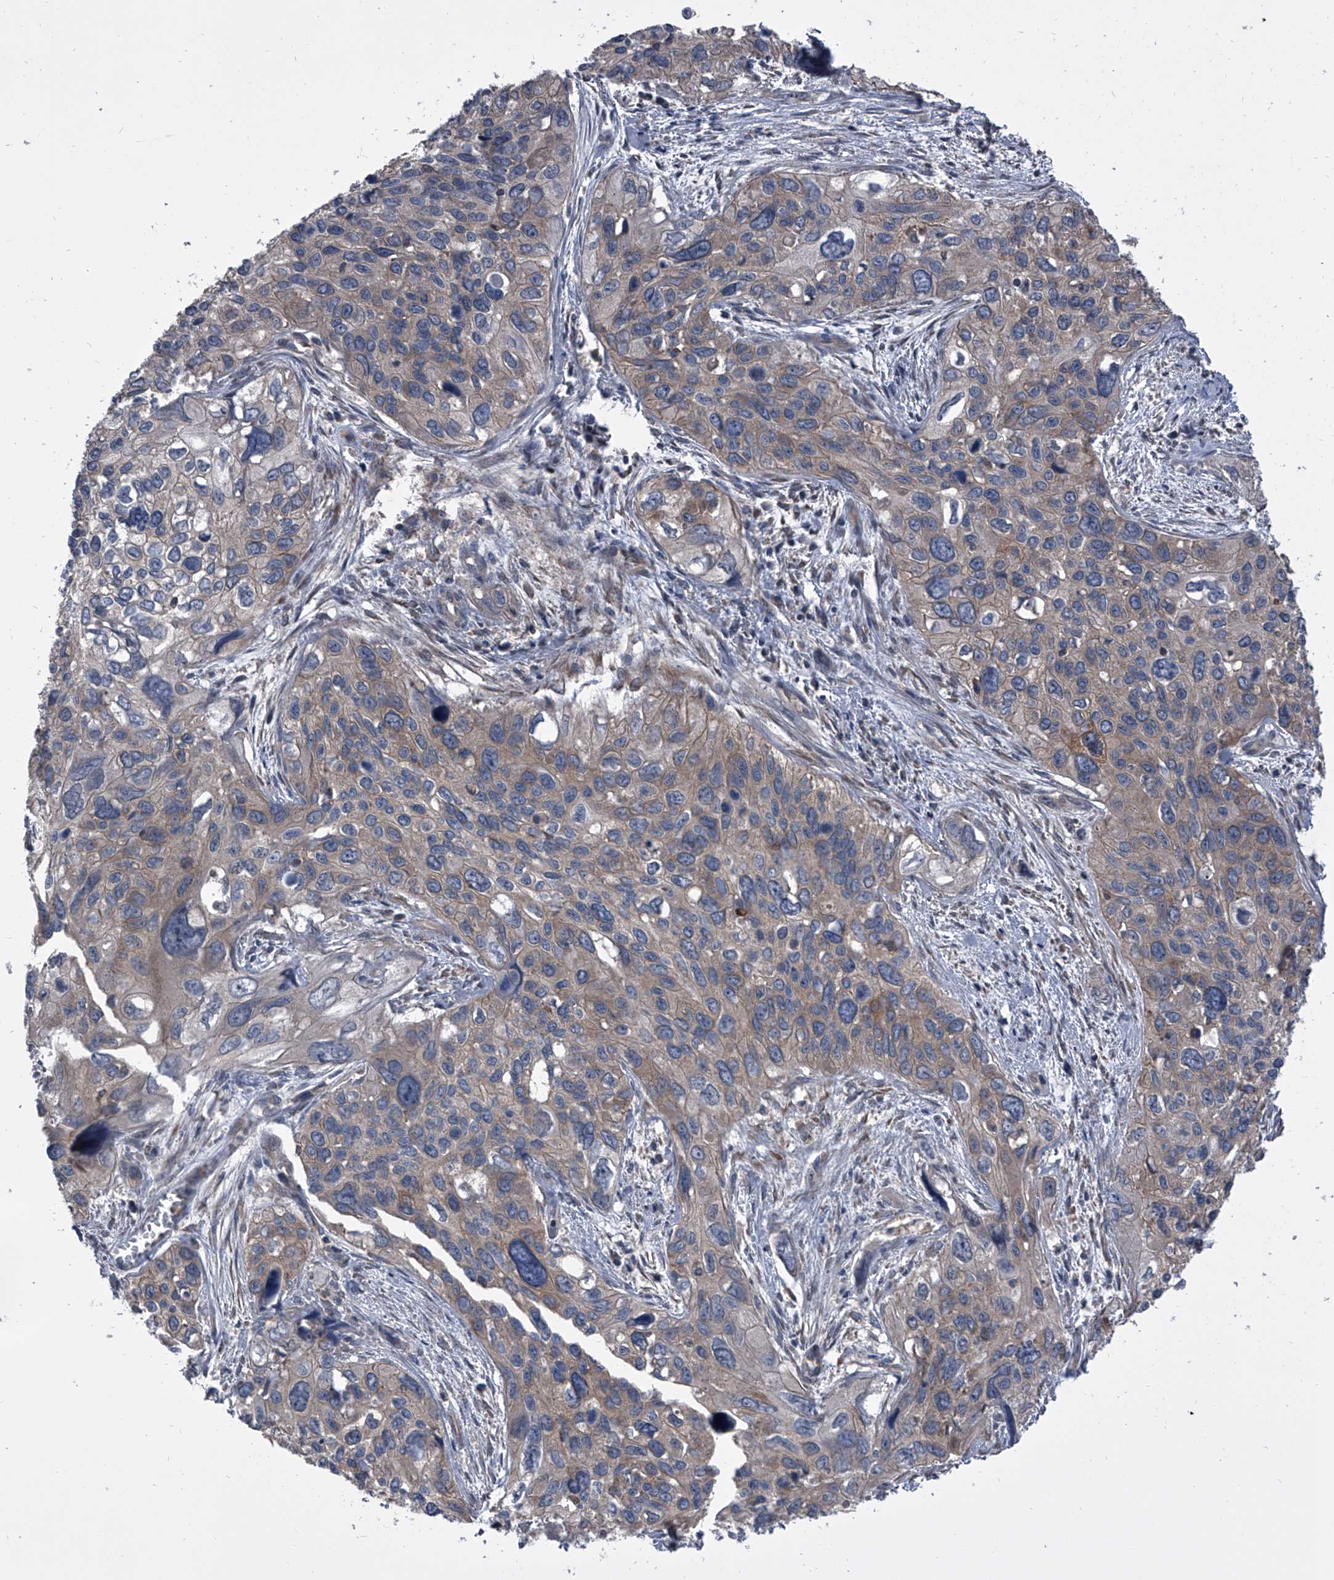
{"staining": {"intensity": "weak", "quantity": "<25%", "location": "cytoplasmic/membranous"}, "tissue": "cervical cancer", "cell_type": "Tumor cells", "image_type": "cancer", "snomed": [{"axis": "morphology", "description": "Squamous cell carcinoma, NOS"}, {"axis": "topography", "description": "Cervix"}], "caption": "The histopathology image shows no significant positivity in tumor cells of cervical squamous cell carcinoma.", "gene": "PIP5K1A", "patient": {"sex": "female", "age": 55}}